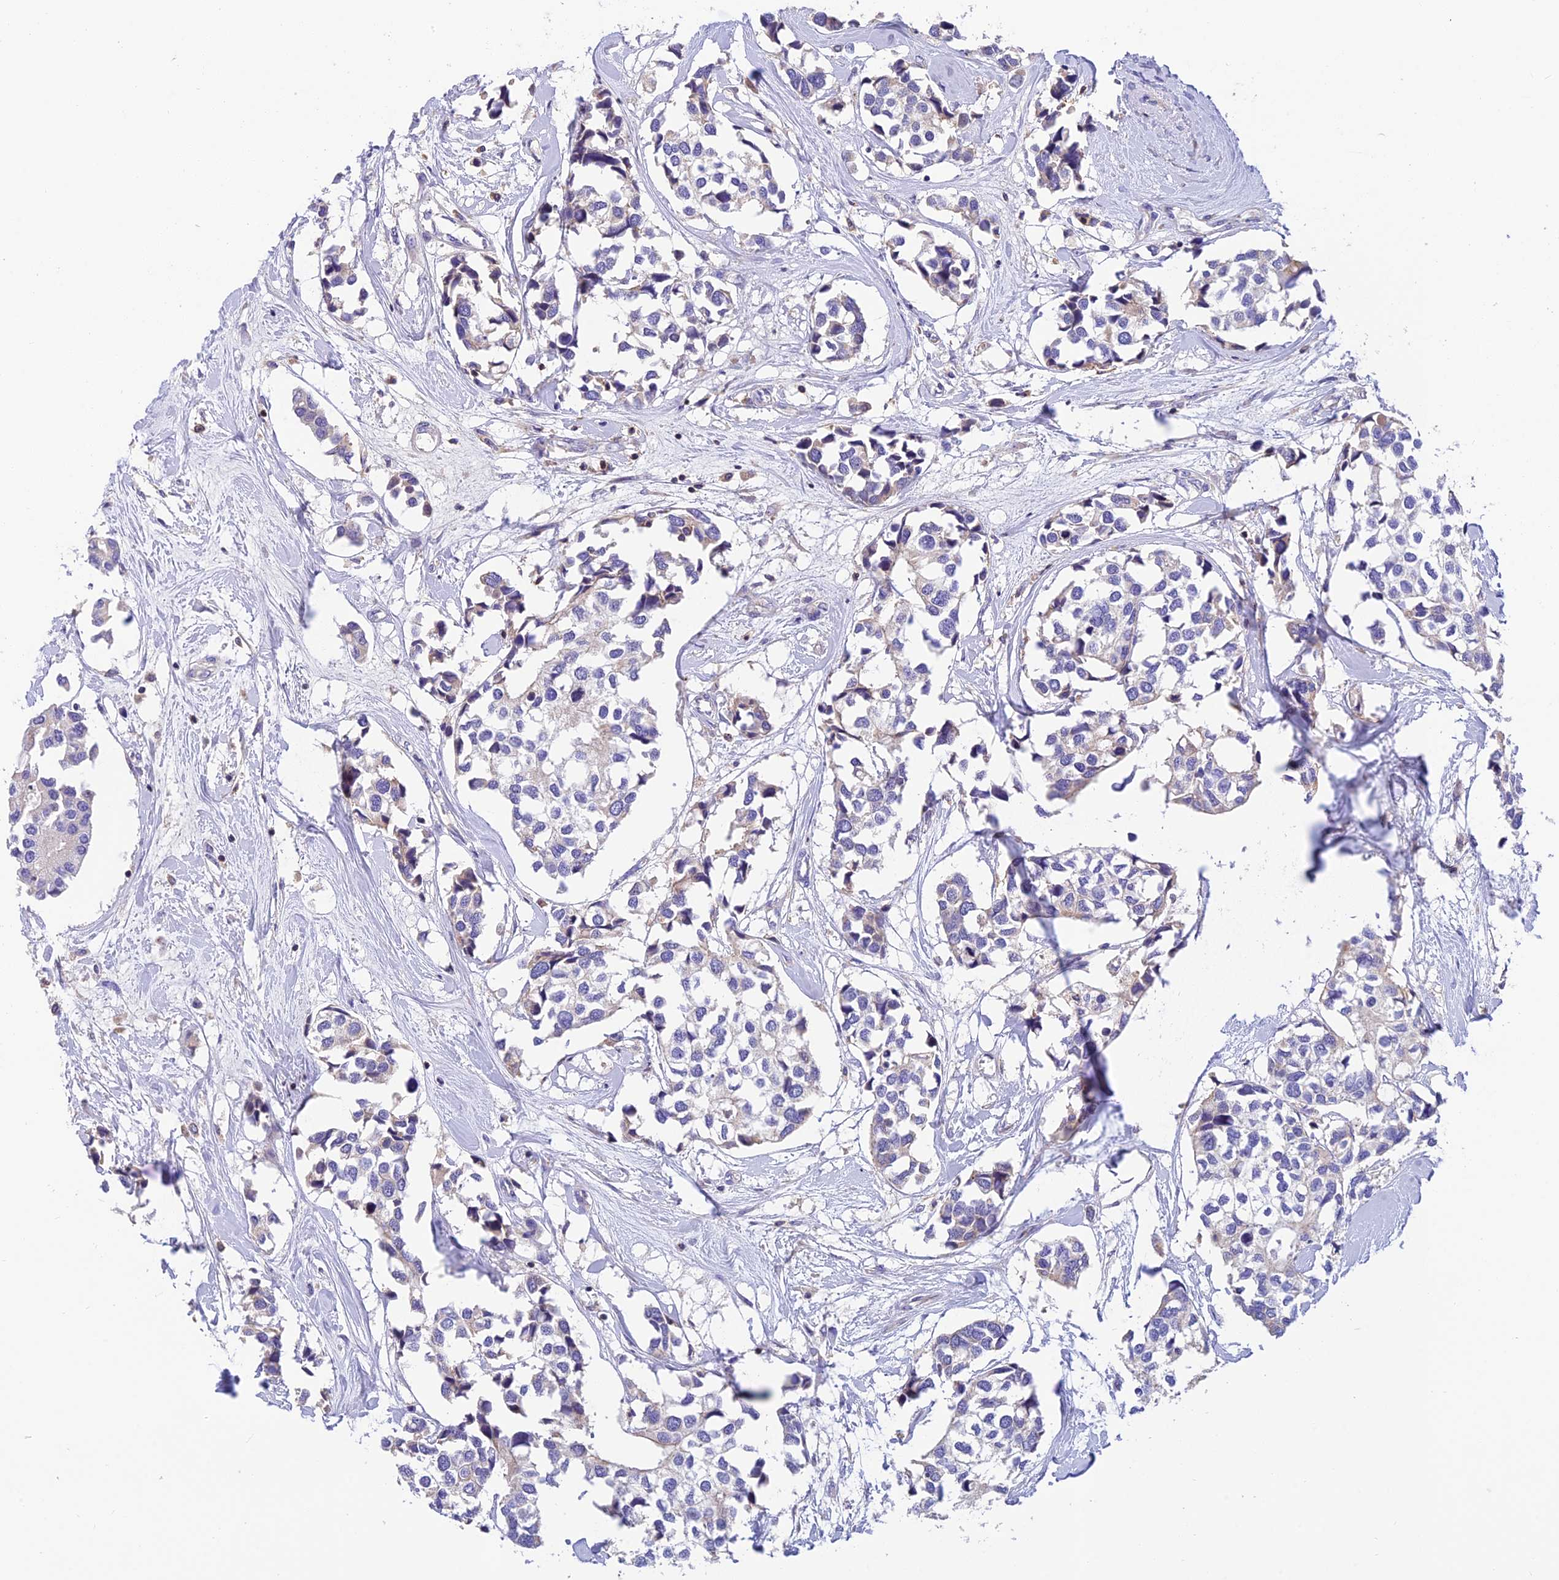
{"staining": {"intensity": "negative", "quantity": "none", "location": "none"}, "tissue": "breast cancer", "cell_type": "Tumor cells", "image_type": "cancer", "snomed": [{"axis": "morphology", "description": "Duct carcinoma"}, {"axis": "topography", "description": "Breast"}], "caption": "Immunohistochemical staining of human breast intraductal carcinoma shows no significant positivity in tumor cells.", "gene": "LPXN", "patient": {"sex": "female", "age": 83}}